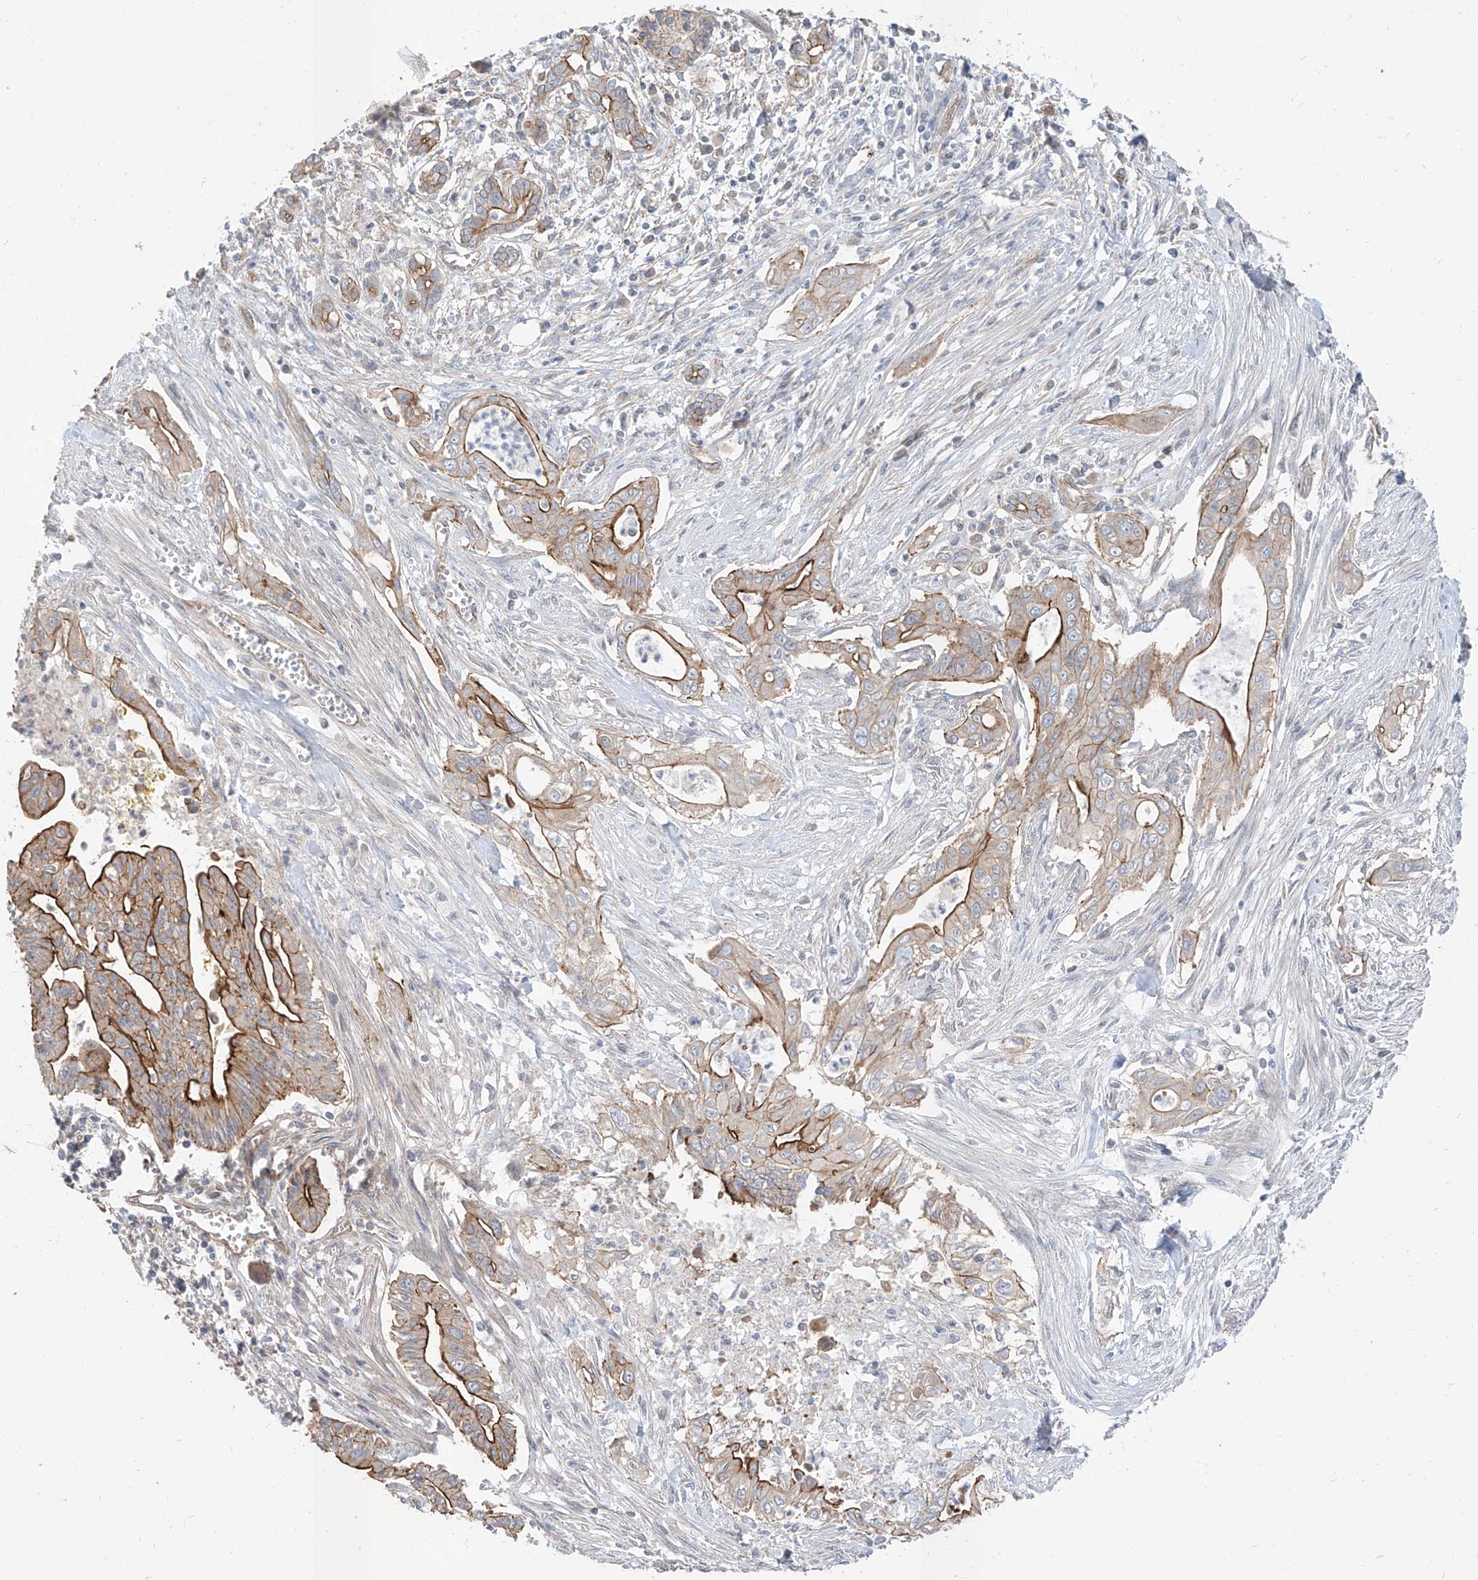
{"staining": {"intensity": "moderate", "quantity": "25%-75%", "location": "cytoplasmic/membranous"}, "tissue": "pancreatic cancer", "cell_type": "Tumor cells", "image_type": "cancer", "snomed": [{"axis": "morphology", "description": "Adenocarcinoma, NOS"}, {"axis": "topography", "description": "Pancreas"}], "caption": "Adenocarcinoma (pancreatic) stained for a protein (brown) shows moderate cytoplasmic/membranous positive expression in about 25%-75% of tumor cells.", "gene": "EPHX4", "patient": {"sex": "male", "age": 58}}